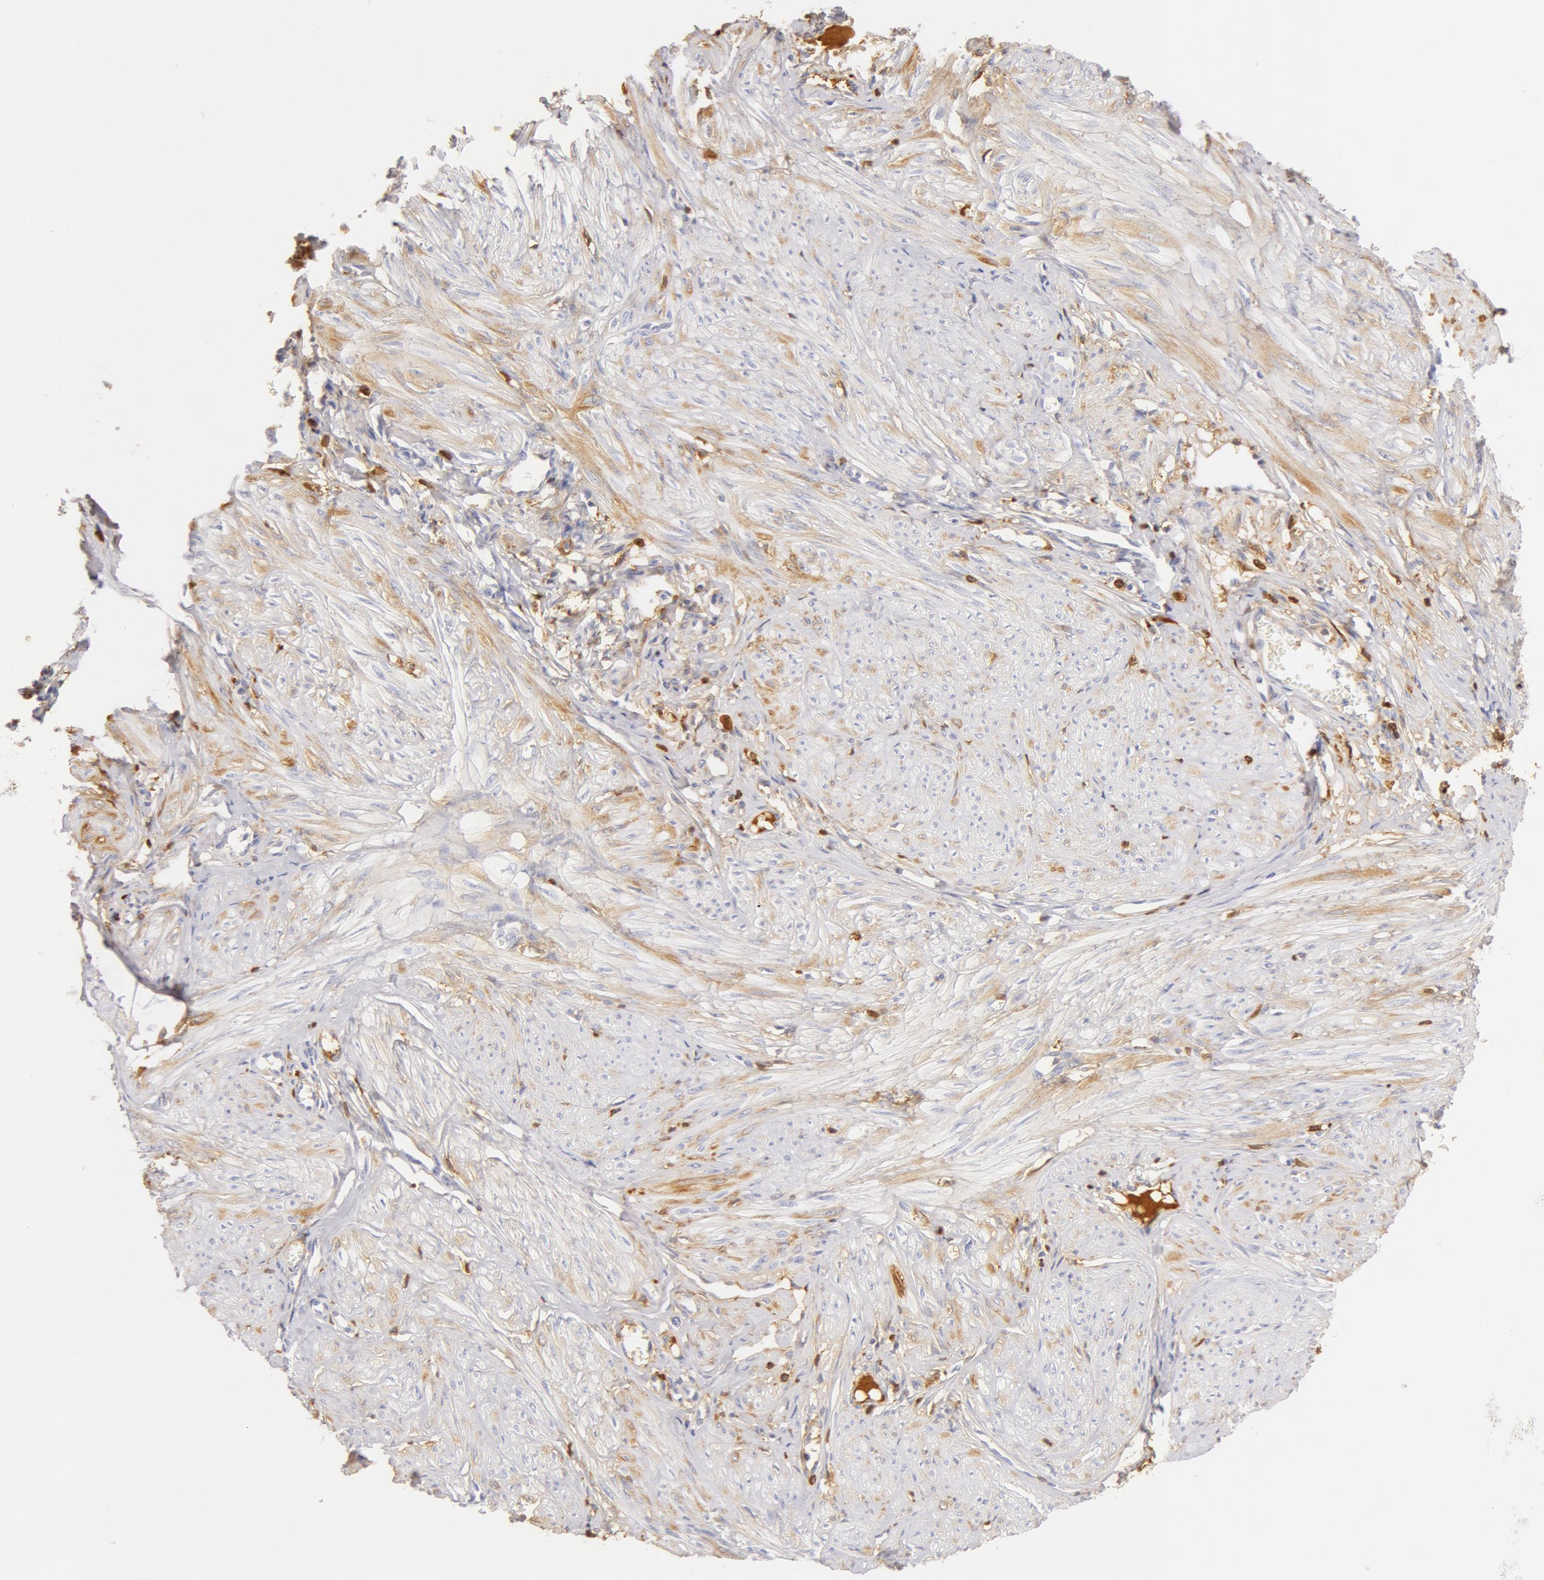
{"staining": {"intensity": "weak", "quantity": "25%-75%", "location": "cytoplasmic/membranous"}, "tissue": "smooth muscle", "cell_type": "Smooth muscle cells", "image_type": "normal", "snomed": [{"axis": "morphology", "description": "Normal tissue, NOS"}, {"axis": "topography", "description": "Uterus"}], "caption": "Immunohistochemical staining of normal human smooth muscle demonstrates weak cytoplasmic/membranous protein positivity in approximately 25%-75% of smooth muscle cells. Immunohistochemistry stains the protein in brown and the nuclei are stained blue.", "gene": "GC", "patient": {"sex": "female", "age": 45}}